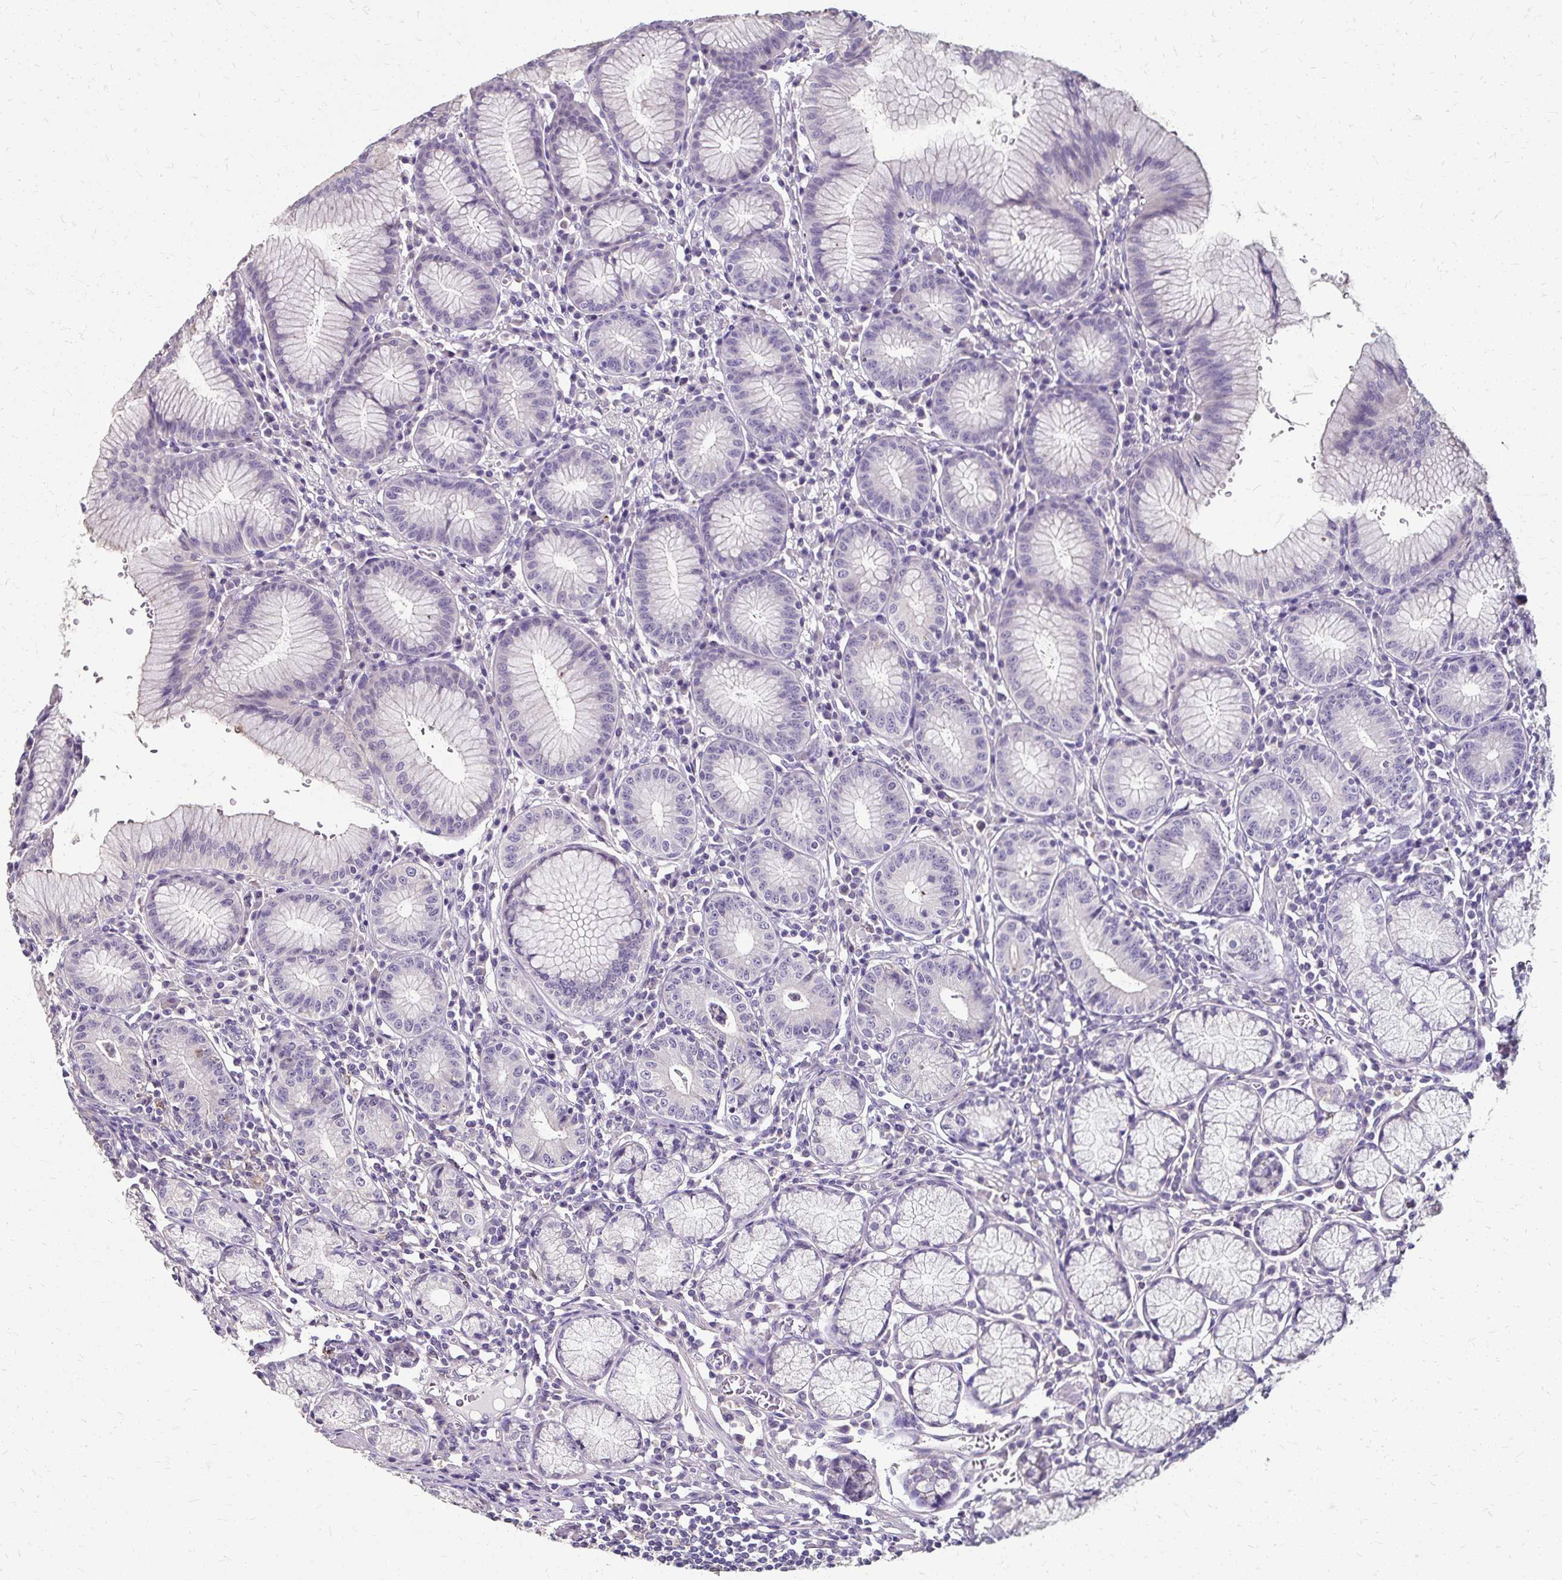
{"staining": {"intensity": "weak", "quantity": "<25%", "location": "cytoplasmic/membranous"}, "tissue": "stomach", "cell_type": "Glandular cells", "image_type": "normal", "snomed": [{"axis": "morphology", "description": "Normal tissue, NOS"}, {"axis": "topography", "description": "Stomach"}], "caption": "High magnification brightfield microscopy of normal stomach stained with DAB (brown) and counterstained with hematoxylin (blue): glandular cells show no significant expression. (DAB IHC visualized using brightfield microscopy, high magnification).", "gene": "KLHL24", "patient": {"sex": "male", "age": 55}}